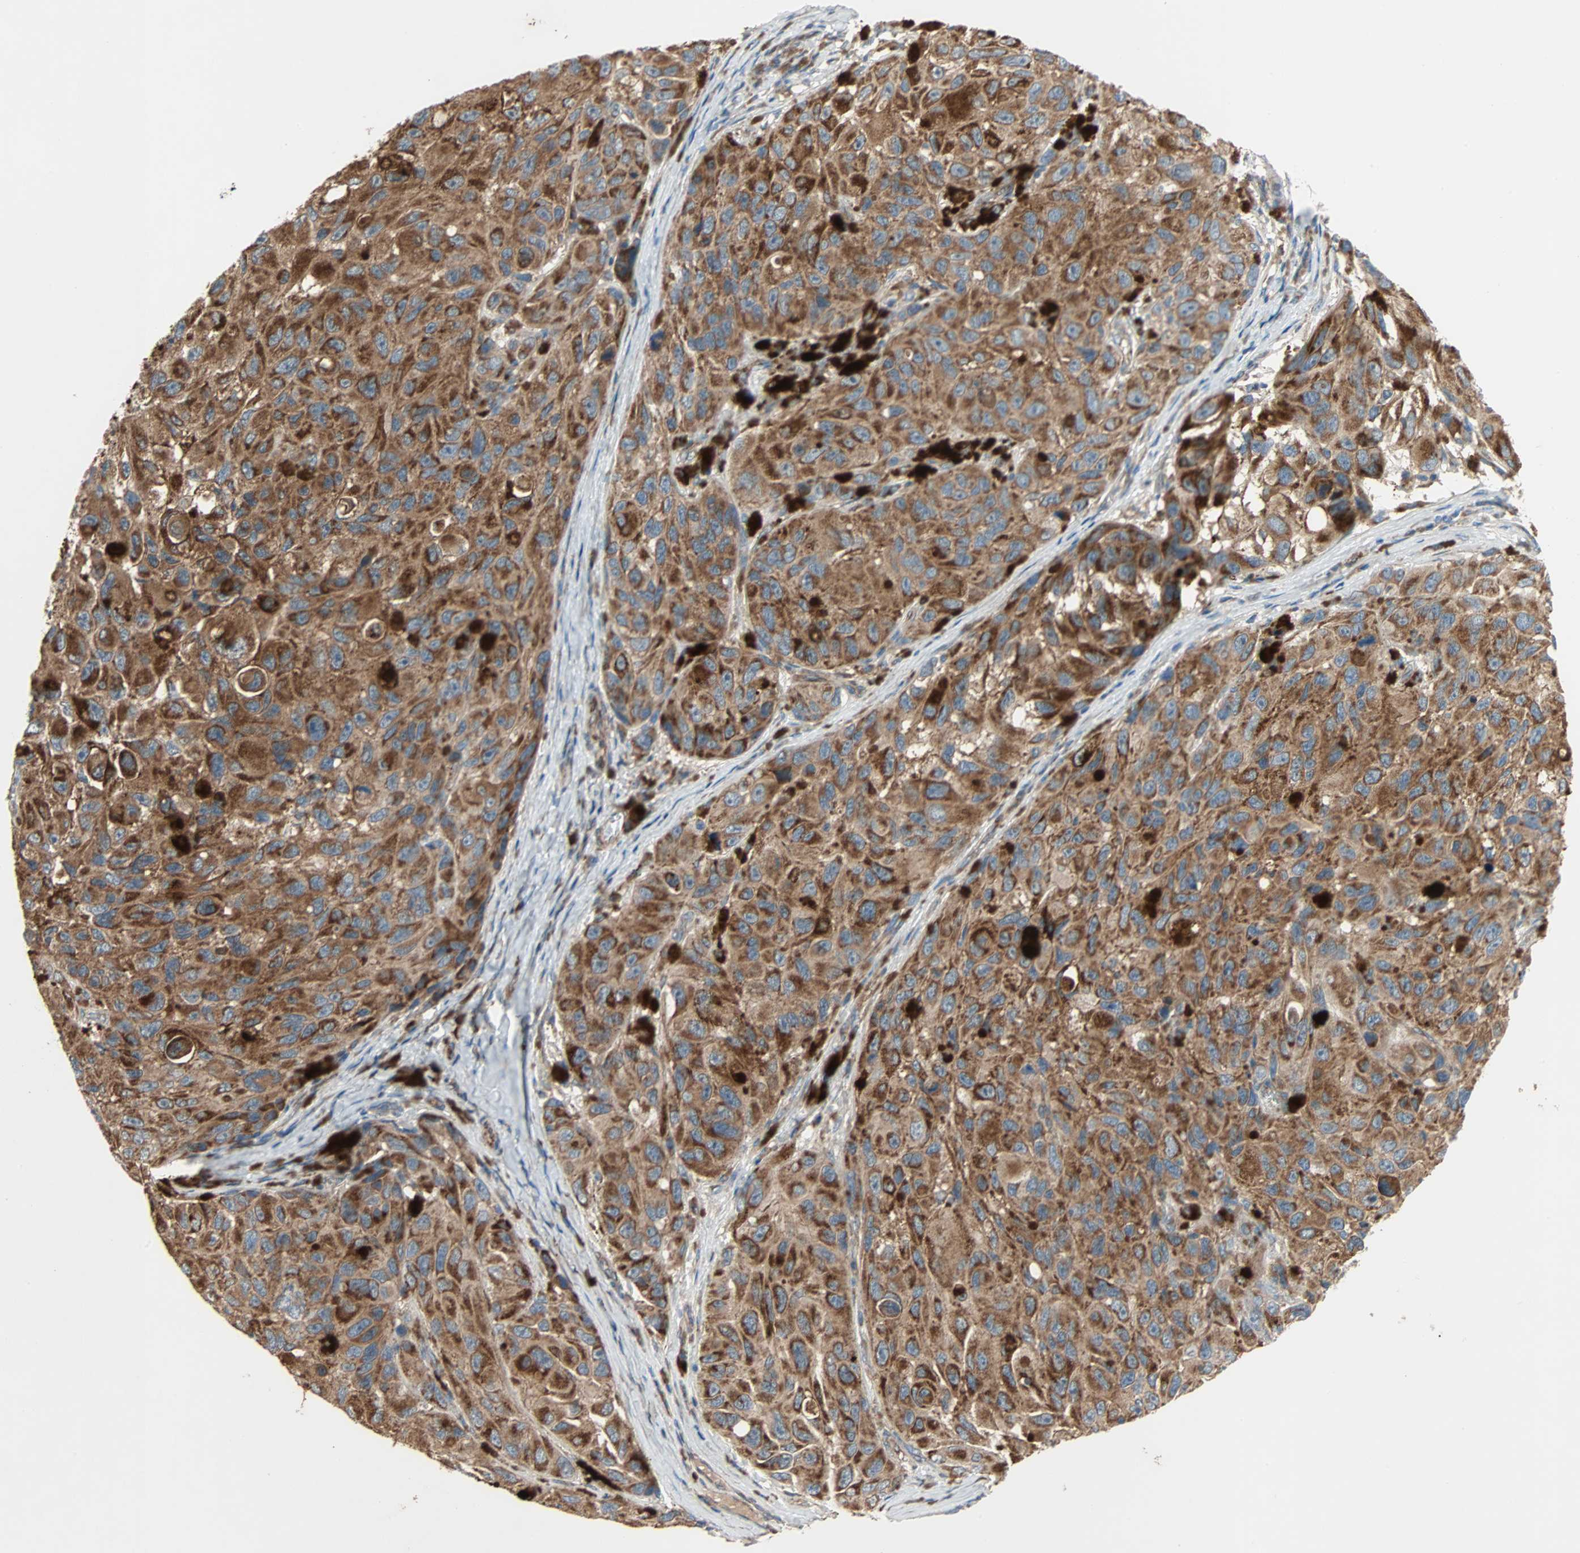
{"staining": {"intensity": "strong", "quantity": ">75%", "location": "cytoplasmic/membranous"}, "tissue": "melanoma", "cell_type": "Tumor cells", "image_type": "cancer", "snomed": [{"axis": "morphology", "description": "Malignant melanoma, NOS"}, {"axis": "topography", "description": "Skin"}], "caption": "Melanoma stained with a protein marker demonstrates strong staining in tumor cells.", "gene": "XYLT1", "patient": {"sex": "female", "age": 73}}